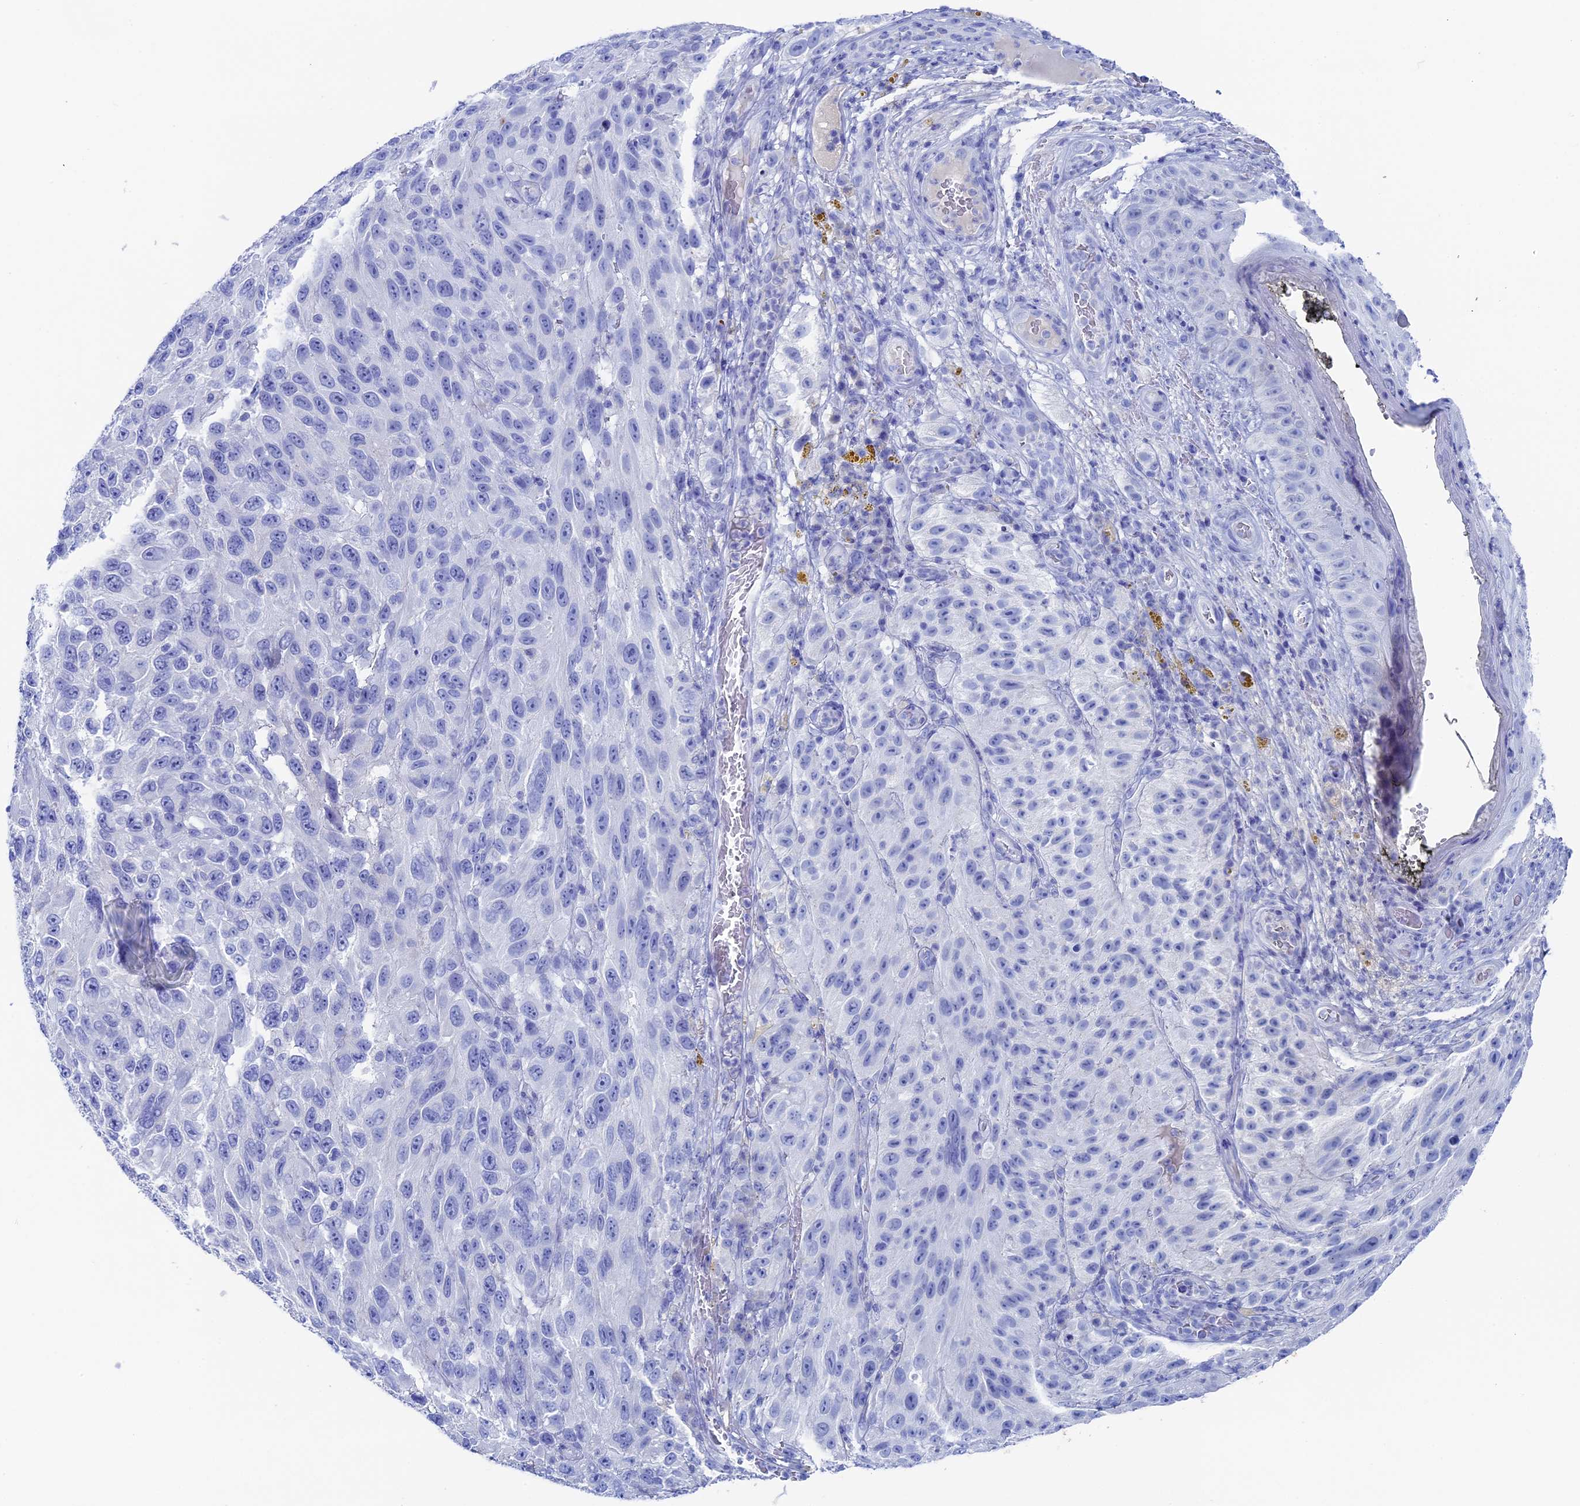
{"staining": {"intensity": "negative", "quantity": "none", "location": "none"}, "tissue": "melanoma", "cell_type": "Tumor cells", "image_type": "cancer", "snomed": [{"axis": "morphology", "description": "Malignant melanoma, NOS"}, {"axis": "topography", "description": "Skin"}], "caption": "Tumor cells show no significant protein positivity in melanoma. The staining was performed using DAB to visualize the protein expression in brown, while the nuclei were stained in blue with hematoxylin (Magnification: 20x).", "gene": "UNC119", "patient": {"sex": "female", "age": 96}}